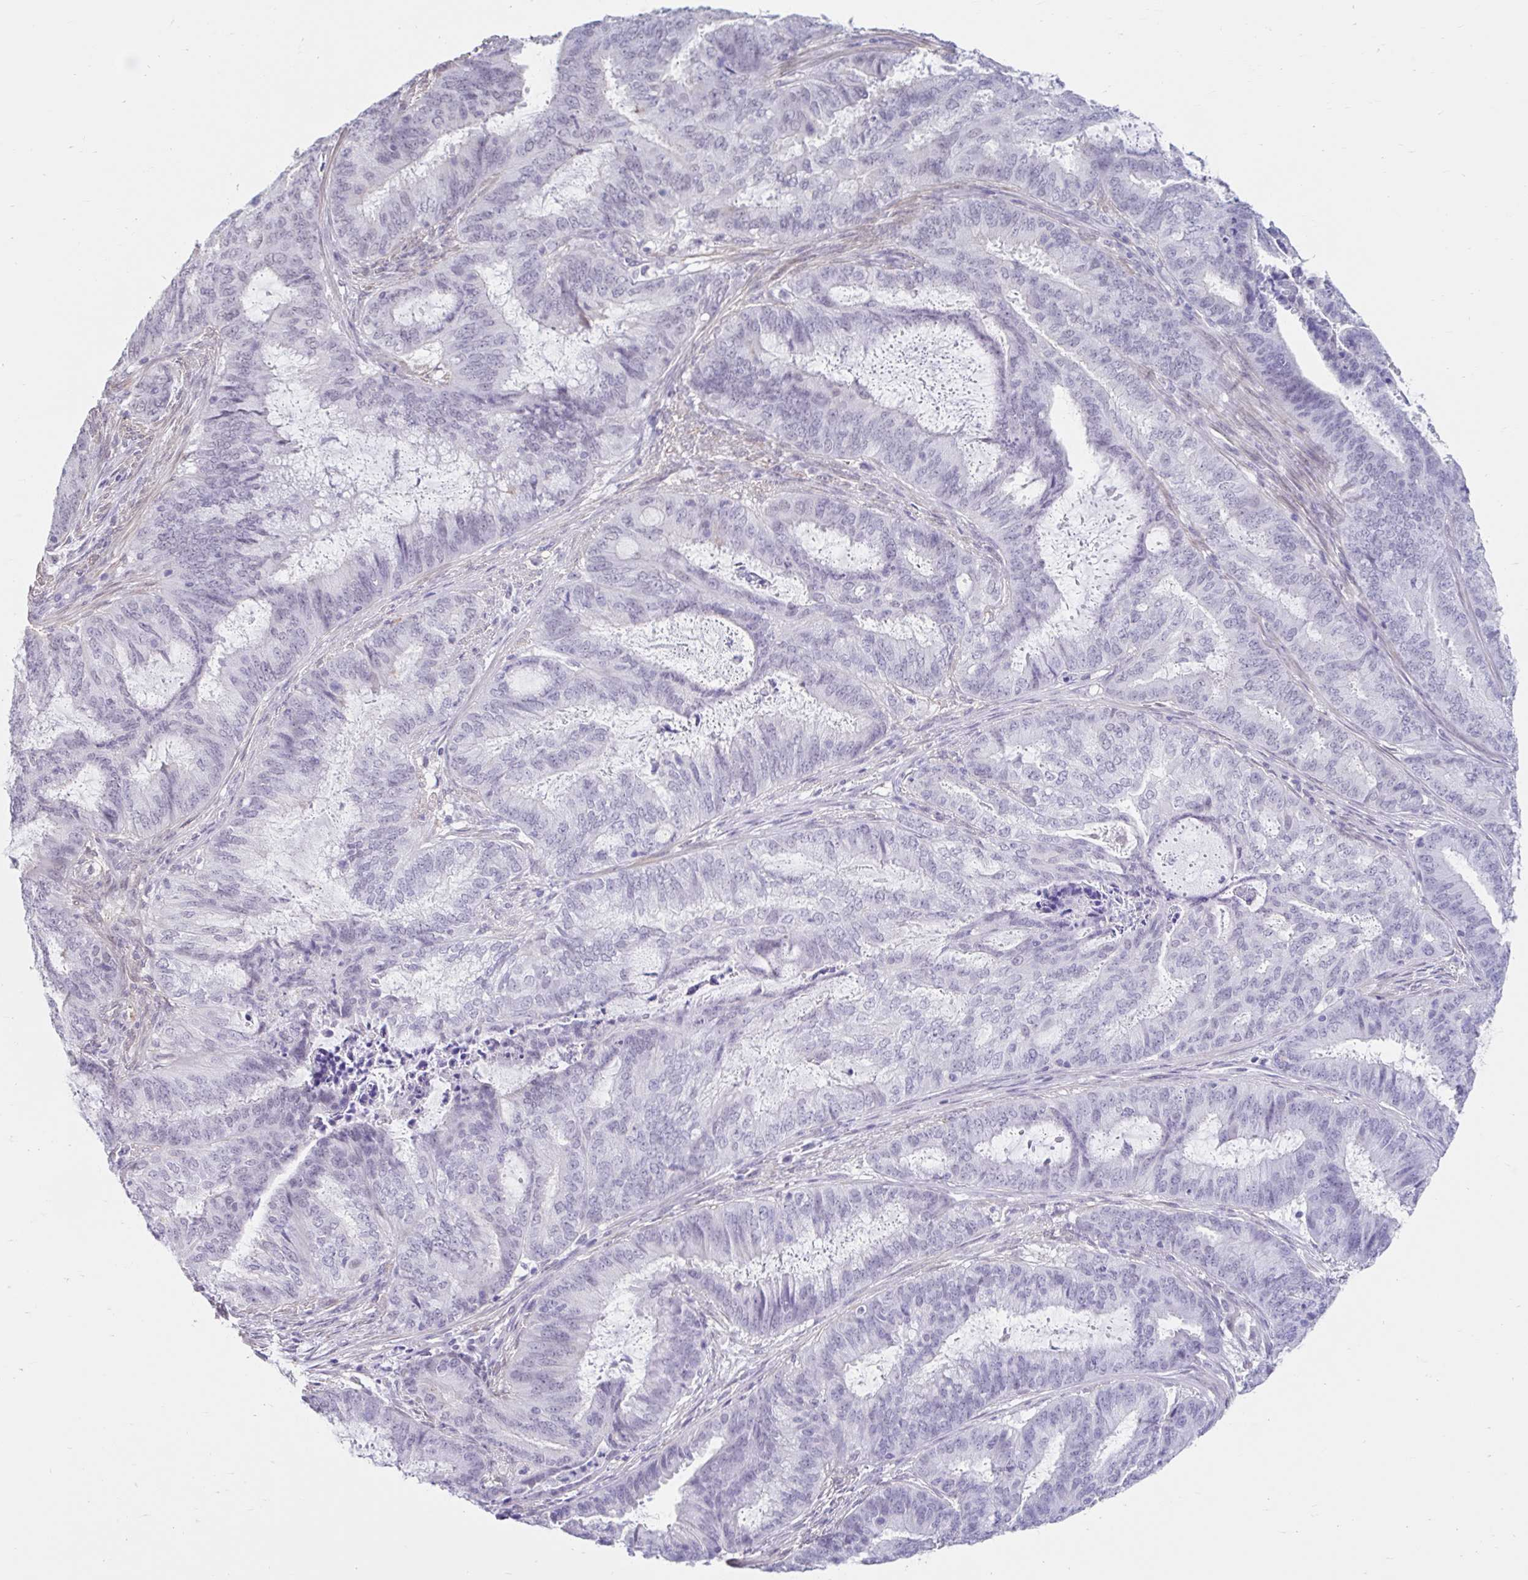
{"staining": {"intensity": "negative", "quantity": "none", "location": "none"}, "tissue": "endometrial cancer", "cell_type": "Tumor cells", "image_type": "cancer", "snomed": [{"axis": "morphology", "description": "Adenocarcinoma, NOS"}, {"axis": "topography", "description": "Endometrium"}], "caption": "Tumor cells show no significant positivity in endometrial adenocarcinoma.", "gene": "DCAF17", "patient": {"sex": "female", "age": 51}}